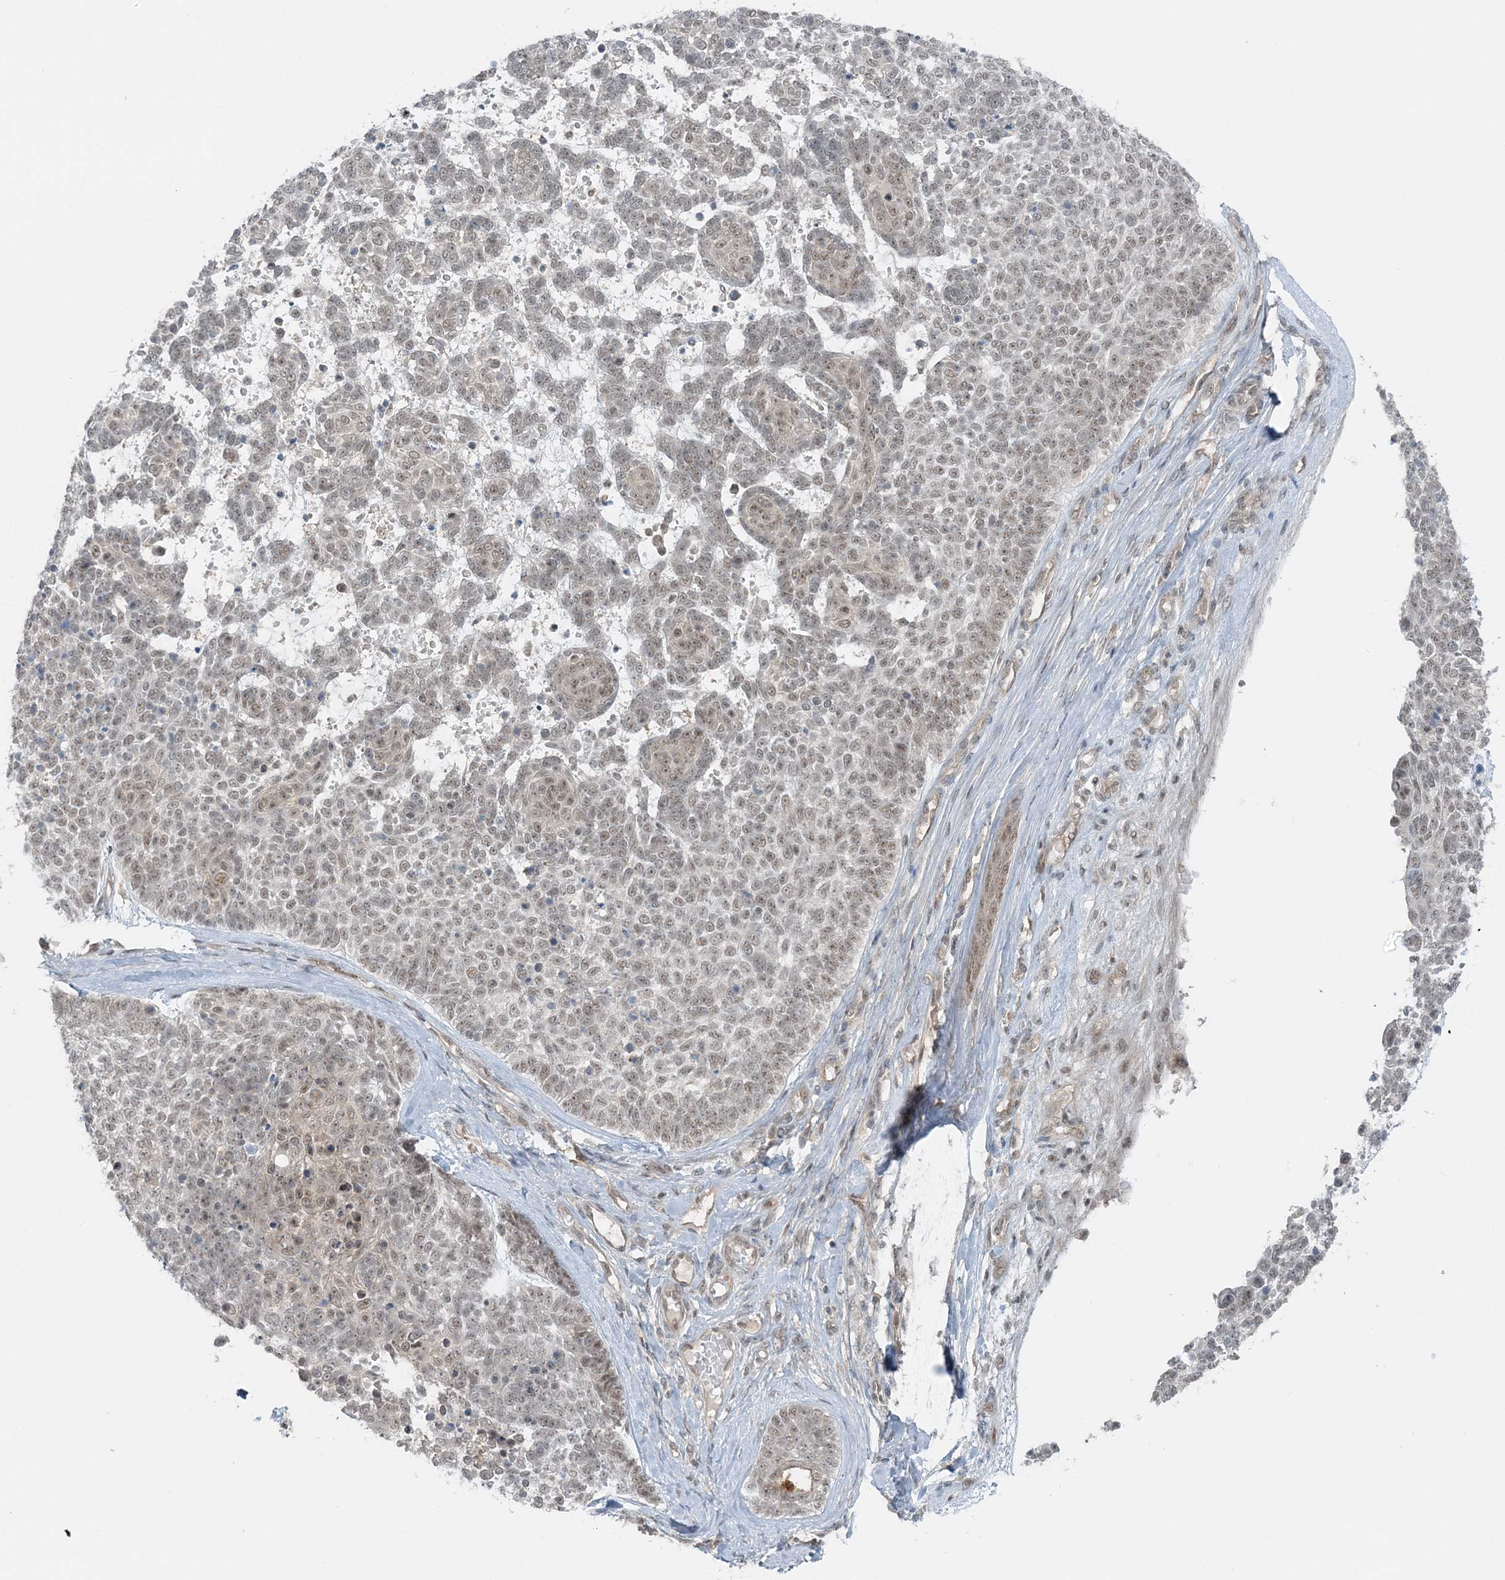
{"staining": {"intensity": "weak", "quantity": "25%-75%", "location": "nuclear"}, "tissue": "skin cancer", "cell_type": "Tumor cells", "image_type": "cancer", "snomed": [{"axis": "morphology", "description": "Basal cell carcinoma"}, {"axis": "topography", "description": "Skin"}], "caption": "Immunohistochemistry (IHC) (DAB) staining of human skin cancer displays weak nuclear protein positivity in about 25%-75% of tumor cells.", "gene": "ATP11A", "patient": {"sex": "female", "age": 81}}